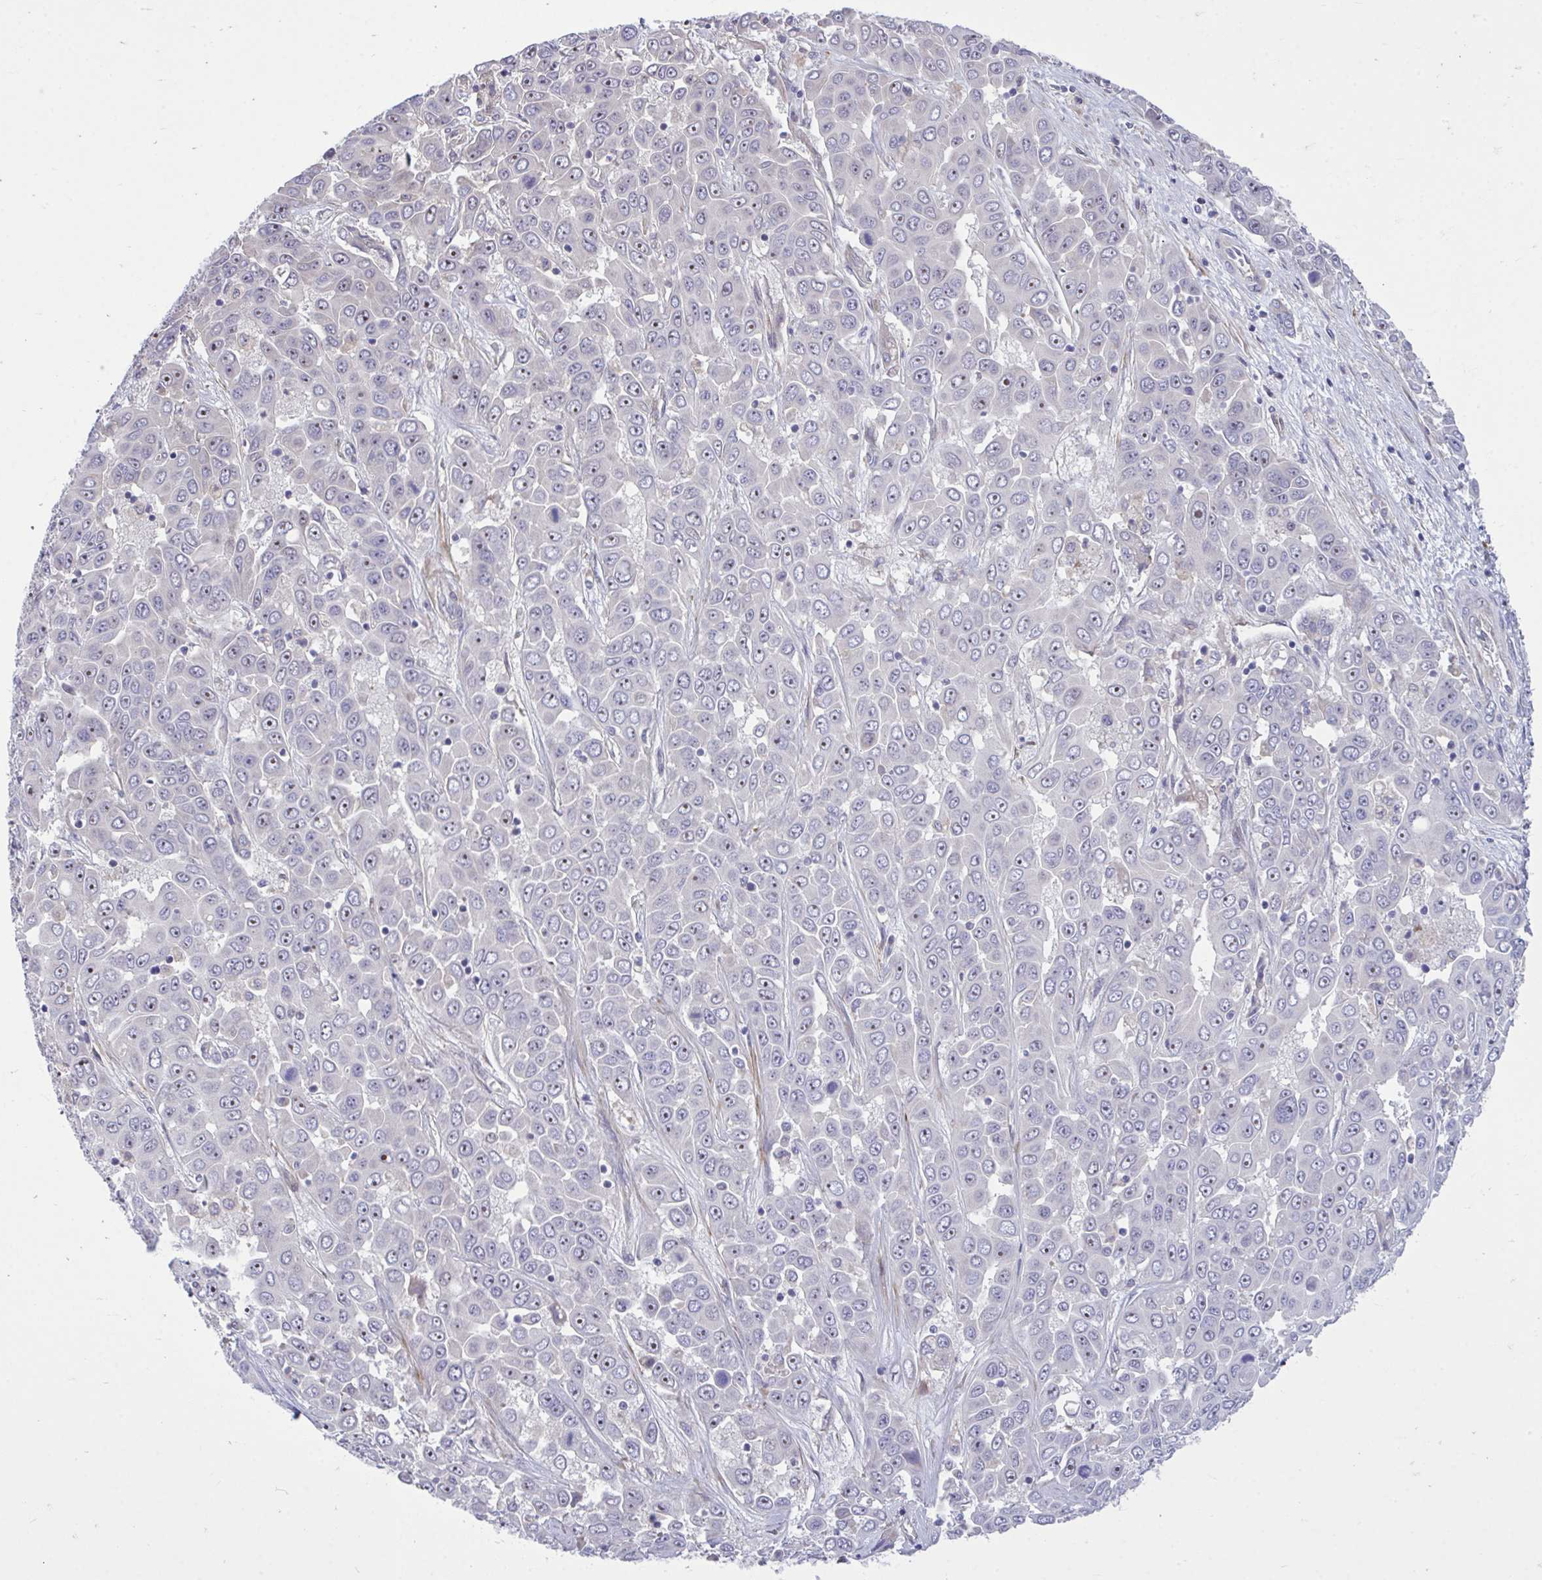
{"staining": {"intensity": "negative", "quantity": "none", "location": "none"}, "tissue": "liver cancer", "cell_type": "Tumor cells", "image_type": "cancer", "snomed": [{"axis": "morphology", "description": "Cholangiocarcinoma"}, {"axis": "topography", "description": "Liver"}], "caption": "Liver cholangiocarcinoma was stained to show a protein in brown. There is no significant positivity in tumor cells.", "gene": "HMBOX1", "patient": {"sex": "female", "age": 52}}